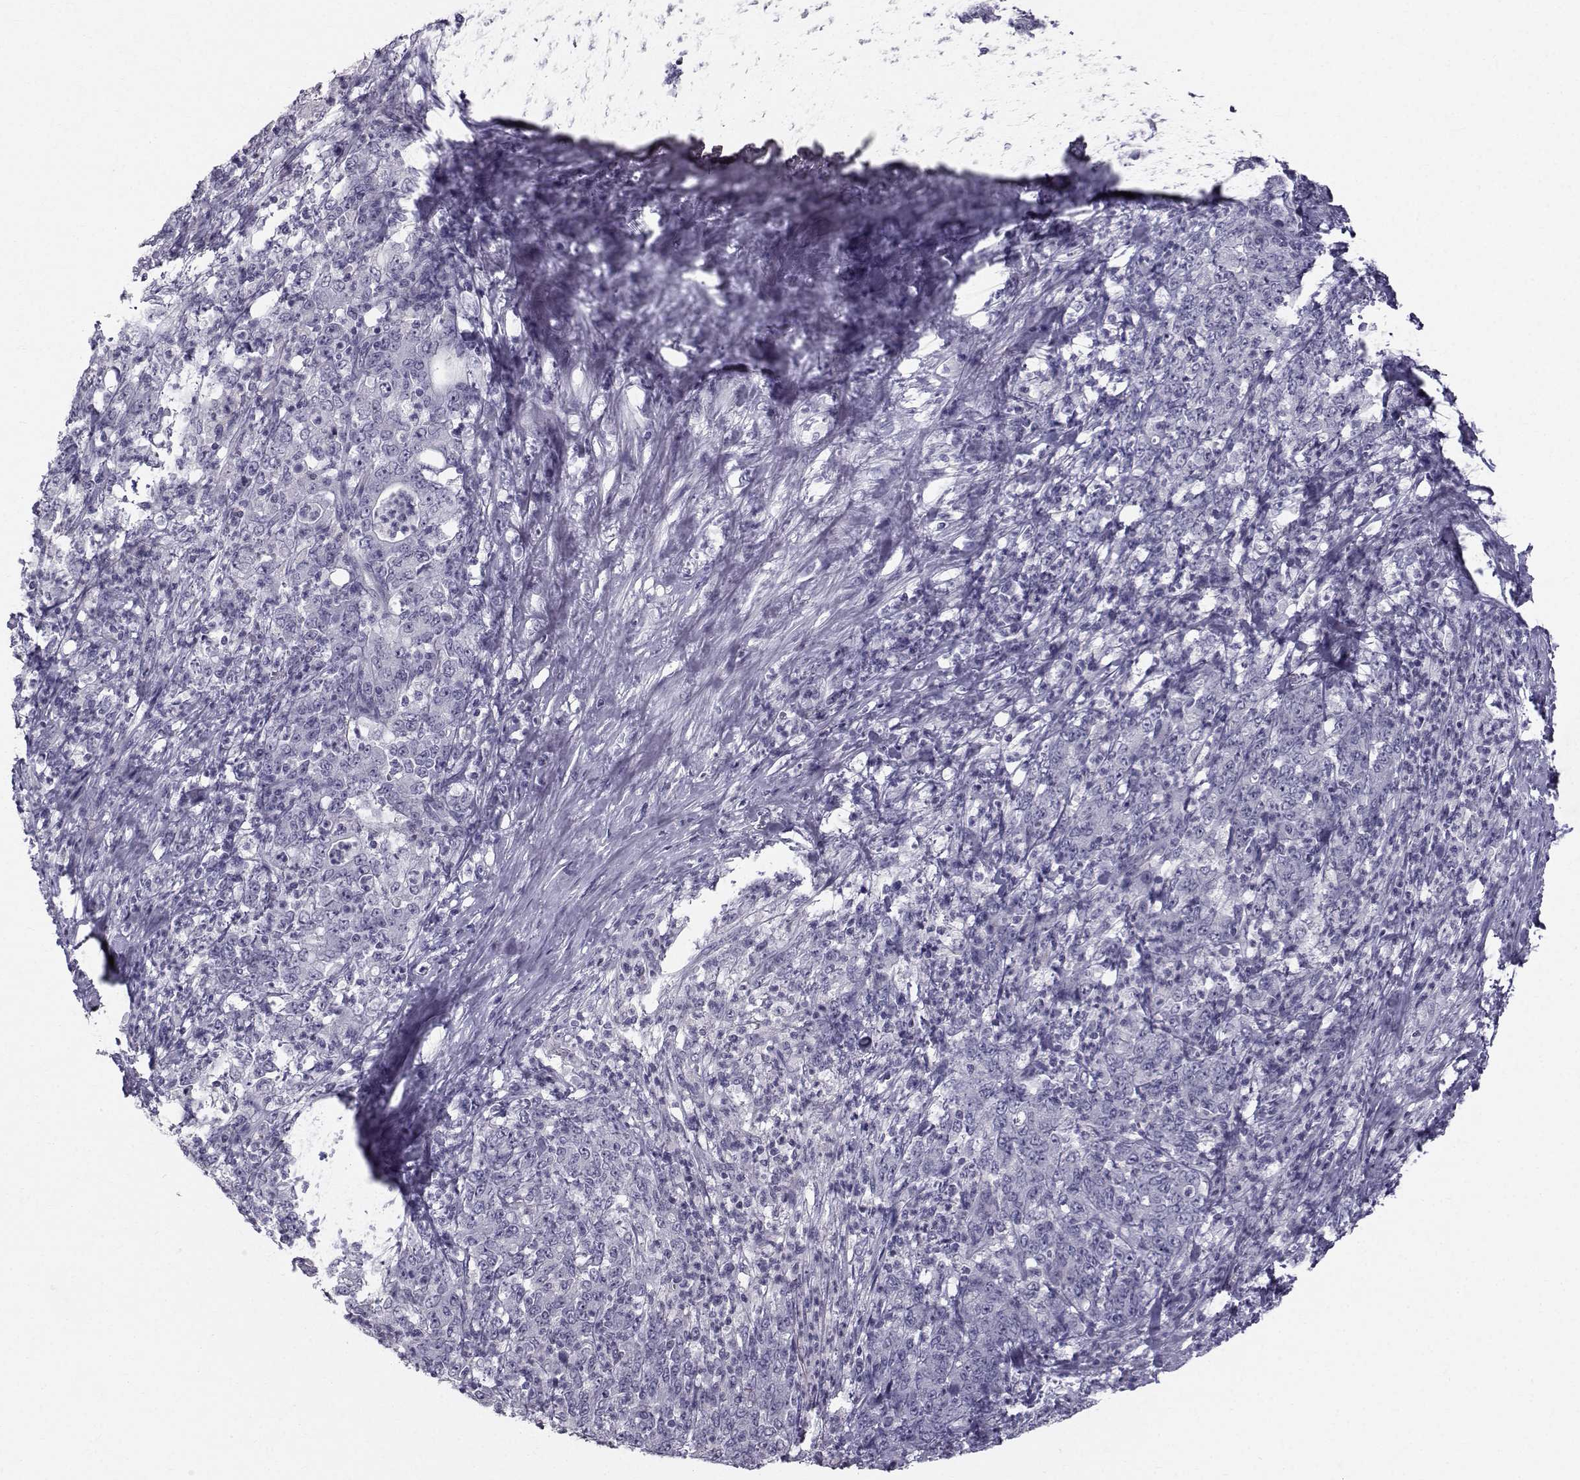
{"staining": {"intensity": "negative", "quantity": "none", "location": "none"}, "tissue": "stomach cancer", "cell_type": "Tumor cells", "image_type": "cancer", "snomed": [{"axis": "morphology", "description": "Adenocarcinoma, NOS"}, {"axis": "topography", "description": "Stomach, lower"}], "caption": "DAB (3,3'-diaminobenzidine) immunohistochemical staining of stomach adenocarcinoma exhibits no significant positivity in tumor cells.", "gene": "SPDYE4", "patient": {"sex": "female", "age": 71}}